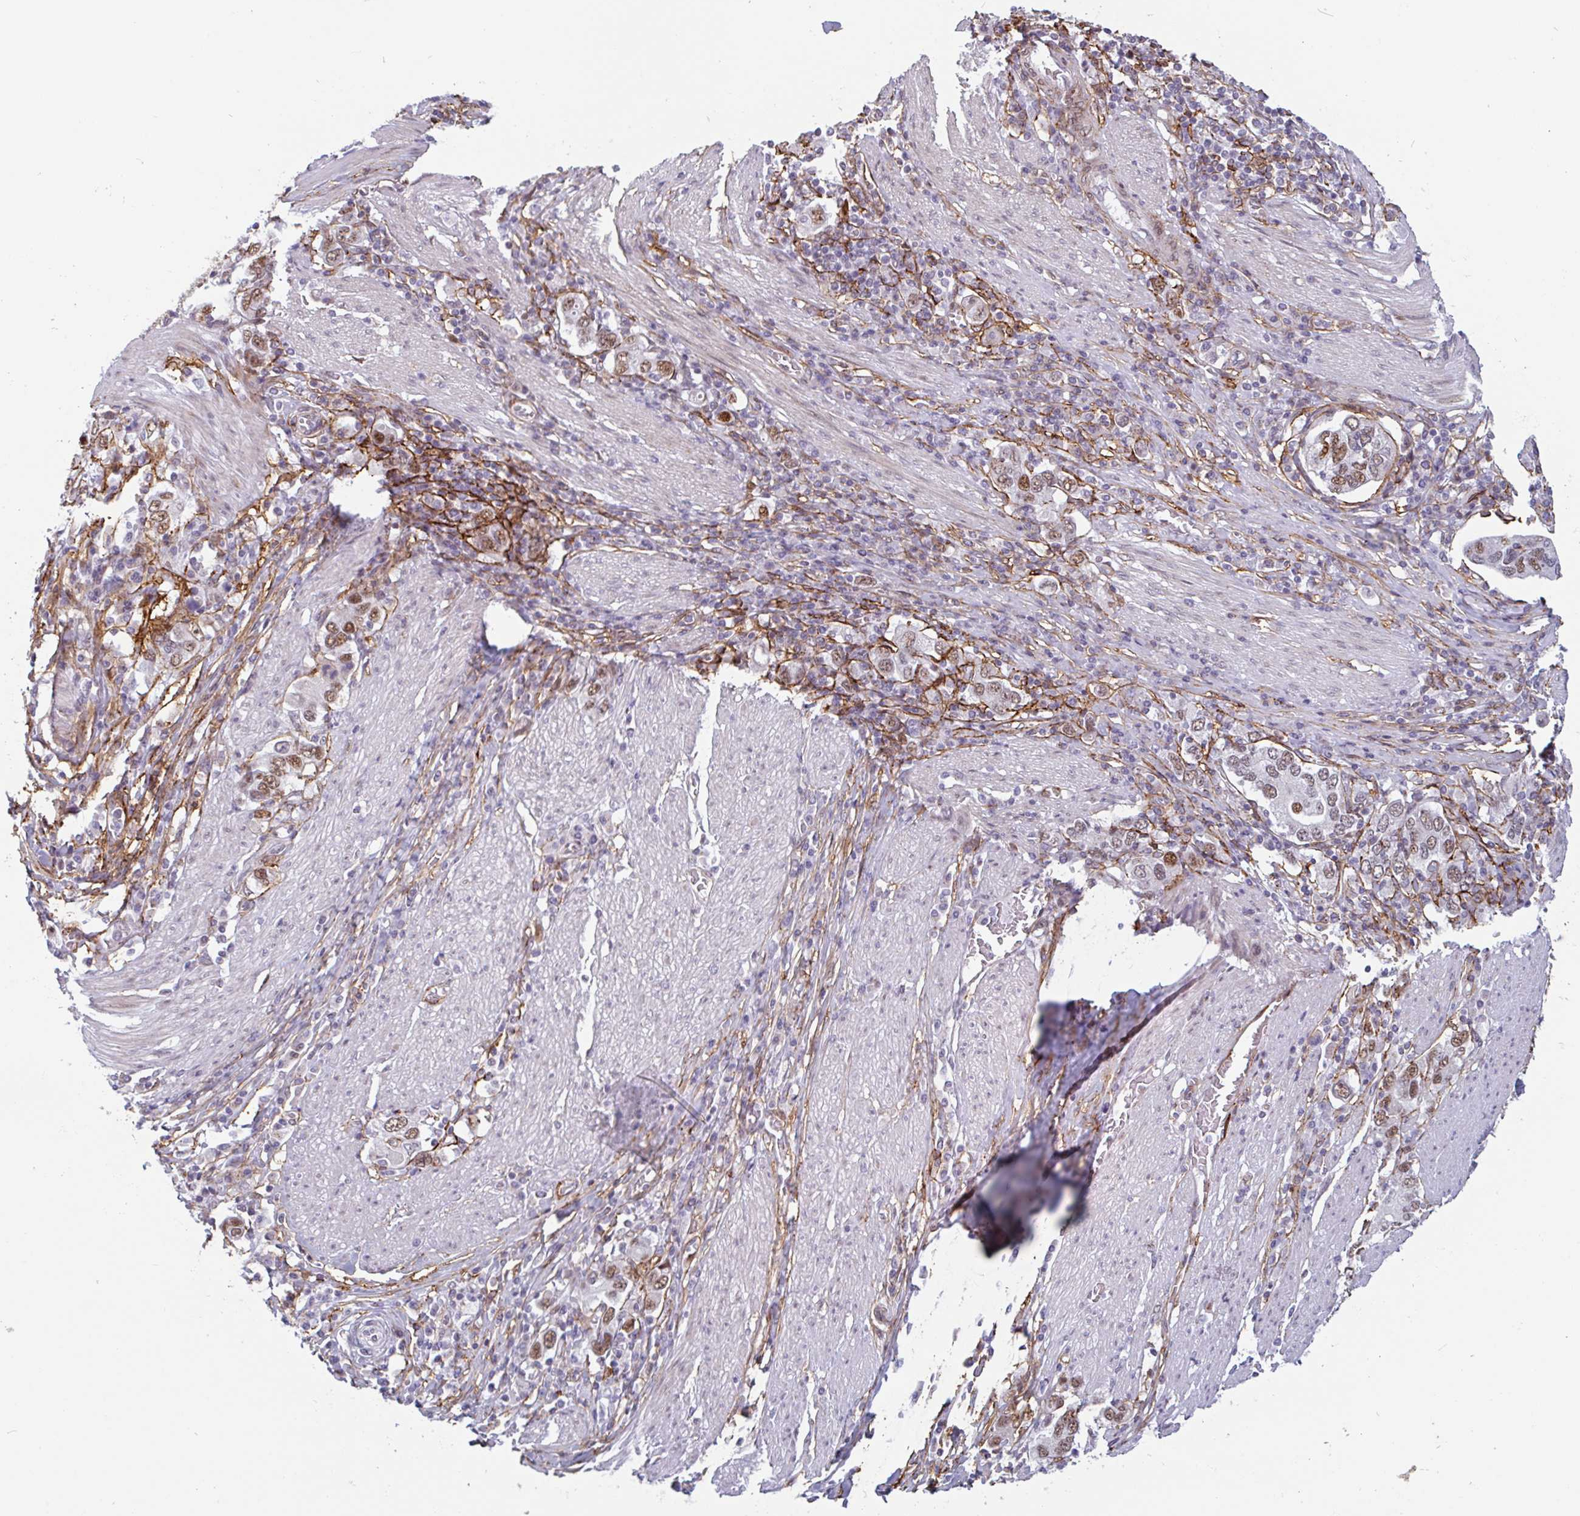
{"staining": {"intensity": "moderate", "quantity": "25%-75%", "location": "nuclear"}, "tissue": "stomach cancer", "cell_type": "Tumor cells", "image_type": "cancer", "snomed": [{"axis": "morphology", "description": "Adenocarcinoma, NOS"}, {"axis": "topography", "description": "Stomach, upper"}, {"axis": "topography", "description": "Stomach"}], "caption": "A photomicrograph showing moderate nuclear positivity in about 25%-75% of tumor cells in stomach cancer, as visualized by brown immunohistochemical staining.", "gene": "TMEM119", "patient": {"sex": "male", "age": 62}}